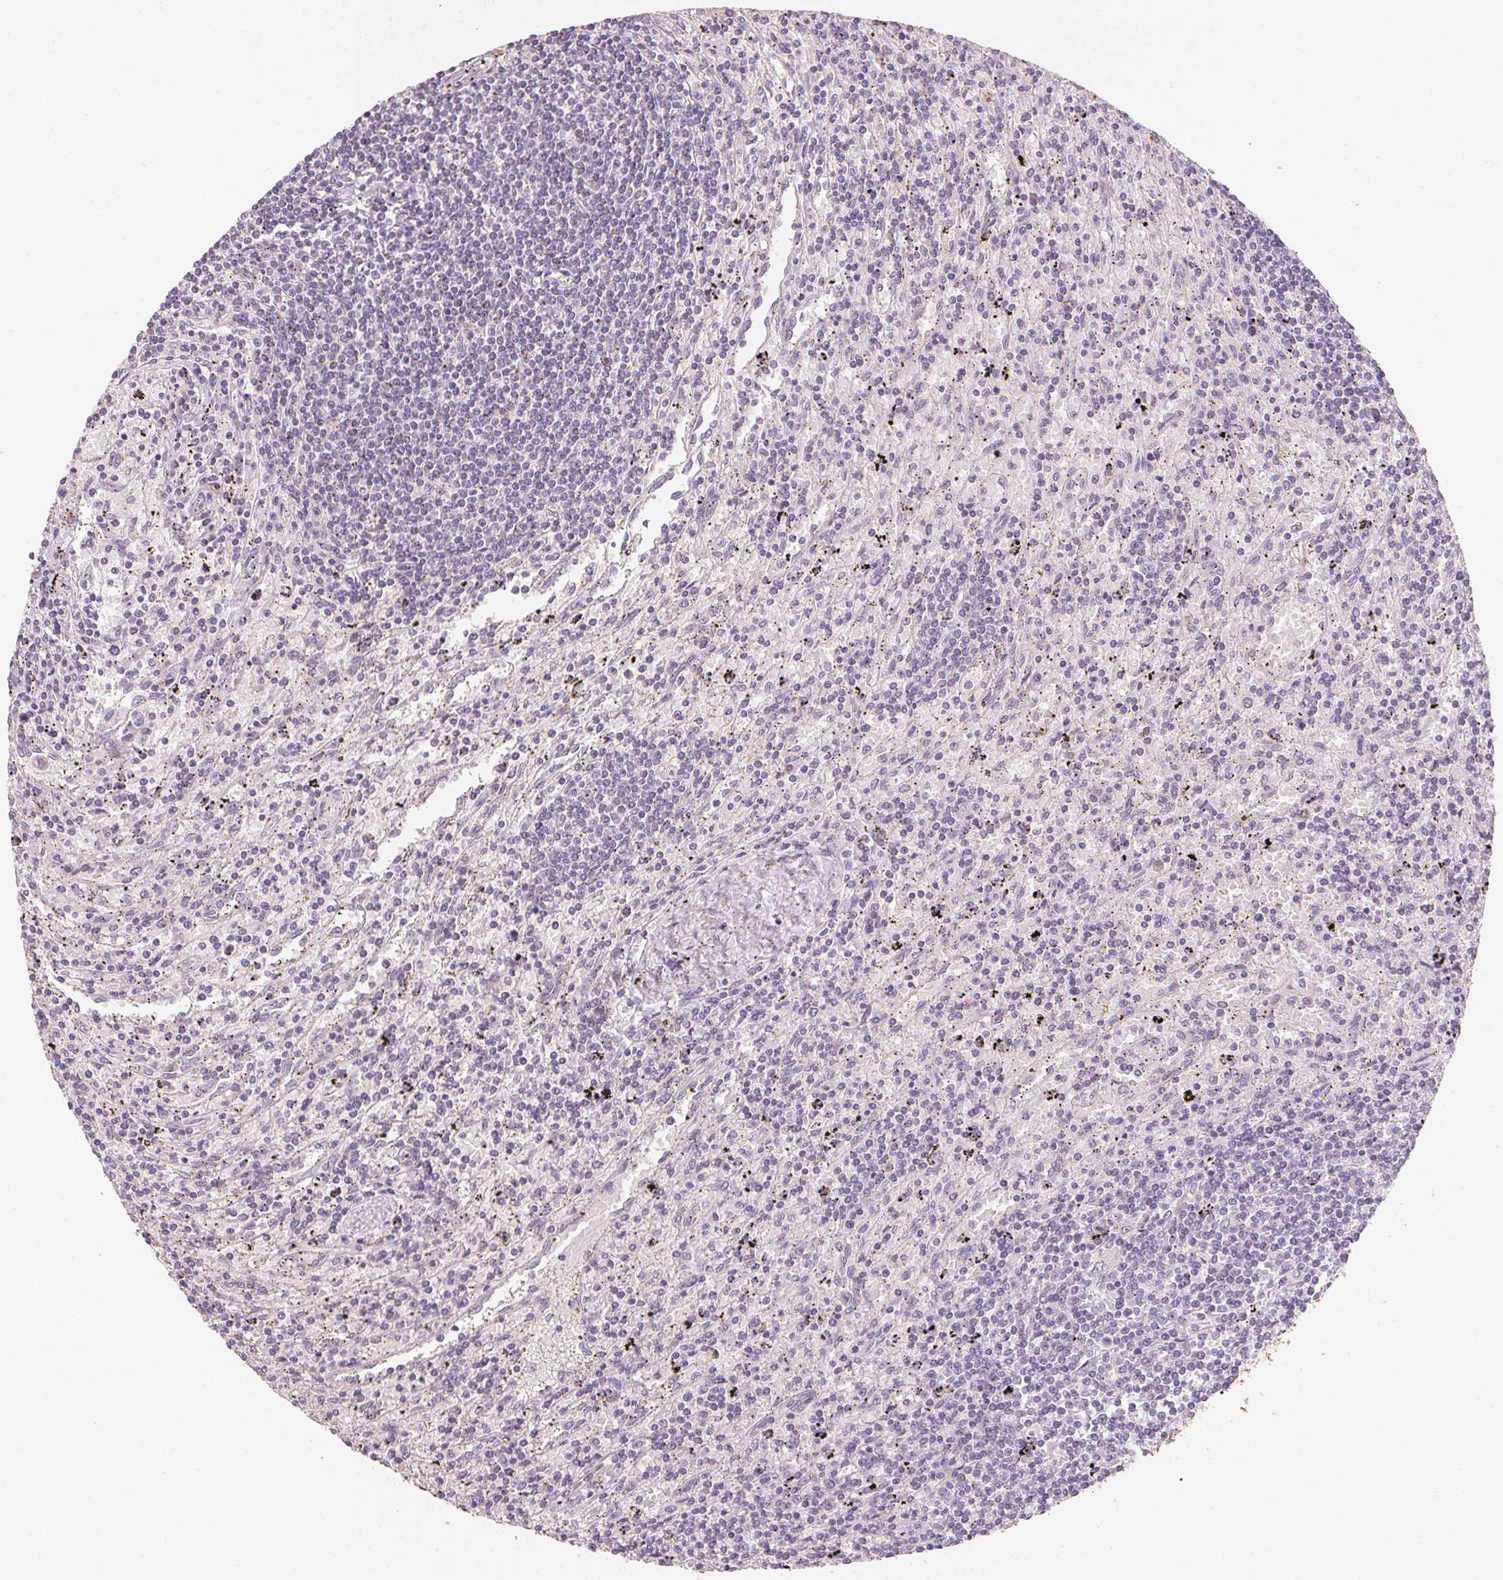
{"staining": {"intensity": "negative", "quantity": "none", "location": "none"}, "tissue": "lymphoma", "cell_type": "Tumor cells", "image_type": "cancer", "snomed": [{"axis": "morphology", "description": "Malignant lymphoma, non-Hodgkin's type, Low grade"}, {"axis": "topography", "description": "Spleen"}], "caption": "Low-grade malignant lymphoma, non-Hodgkin's type was stained to show a protein in brown. There is no significant positivity in tumor cells. (Immunohistochemistry, brightfield microscopy, high magnification).", "gene": "CXCL5", "patient": {"sex": "male", "age": 76}}